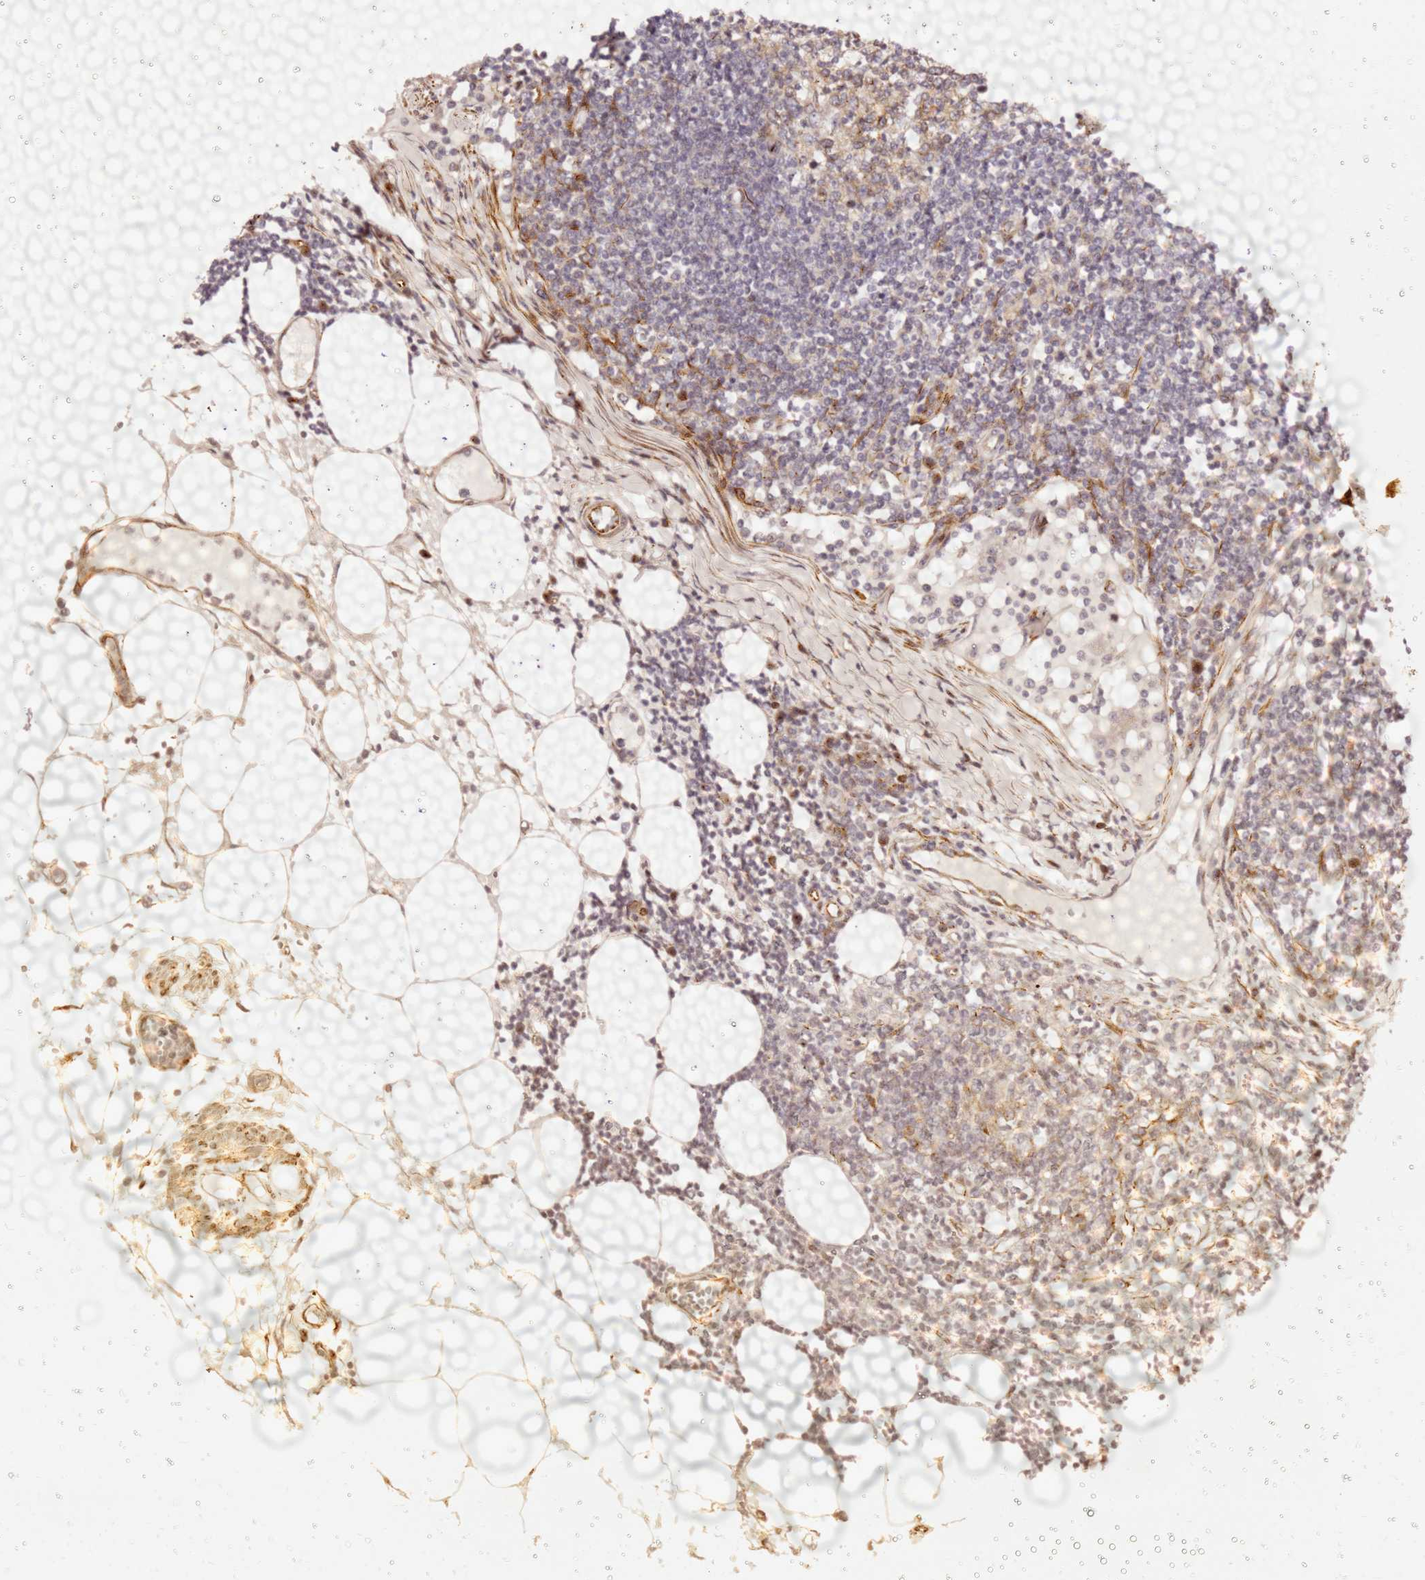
{"staining": {"intensity": "strong", "quantity": ">75%", "location": "cytoplasmic/membranous"}, "tissue": "lymph node", "cell_type": "Germinal center cells", "image_type": "normal", "snomed": [{"axis": "morphology", "description": "Adenocarcinoma, NOS"}, {"axis": "topography", "description": "Lymph node"}], "caption": "Lymph node stained with a brown dye shows strong cytoplasmic/membranous positive staining in approximately >75% of germinal center cells.", "gene": "TUBA8", "patient": {"sex": "female", "age": 62}}